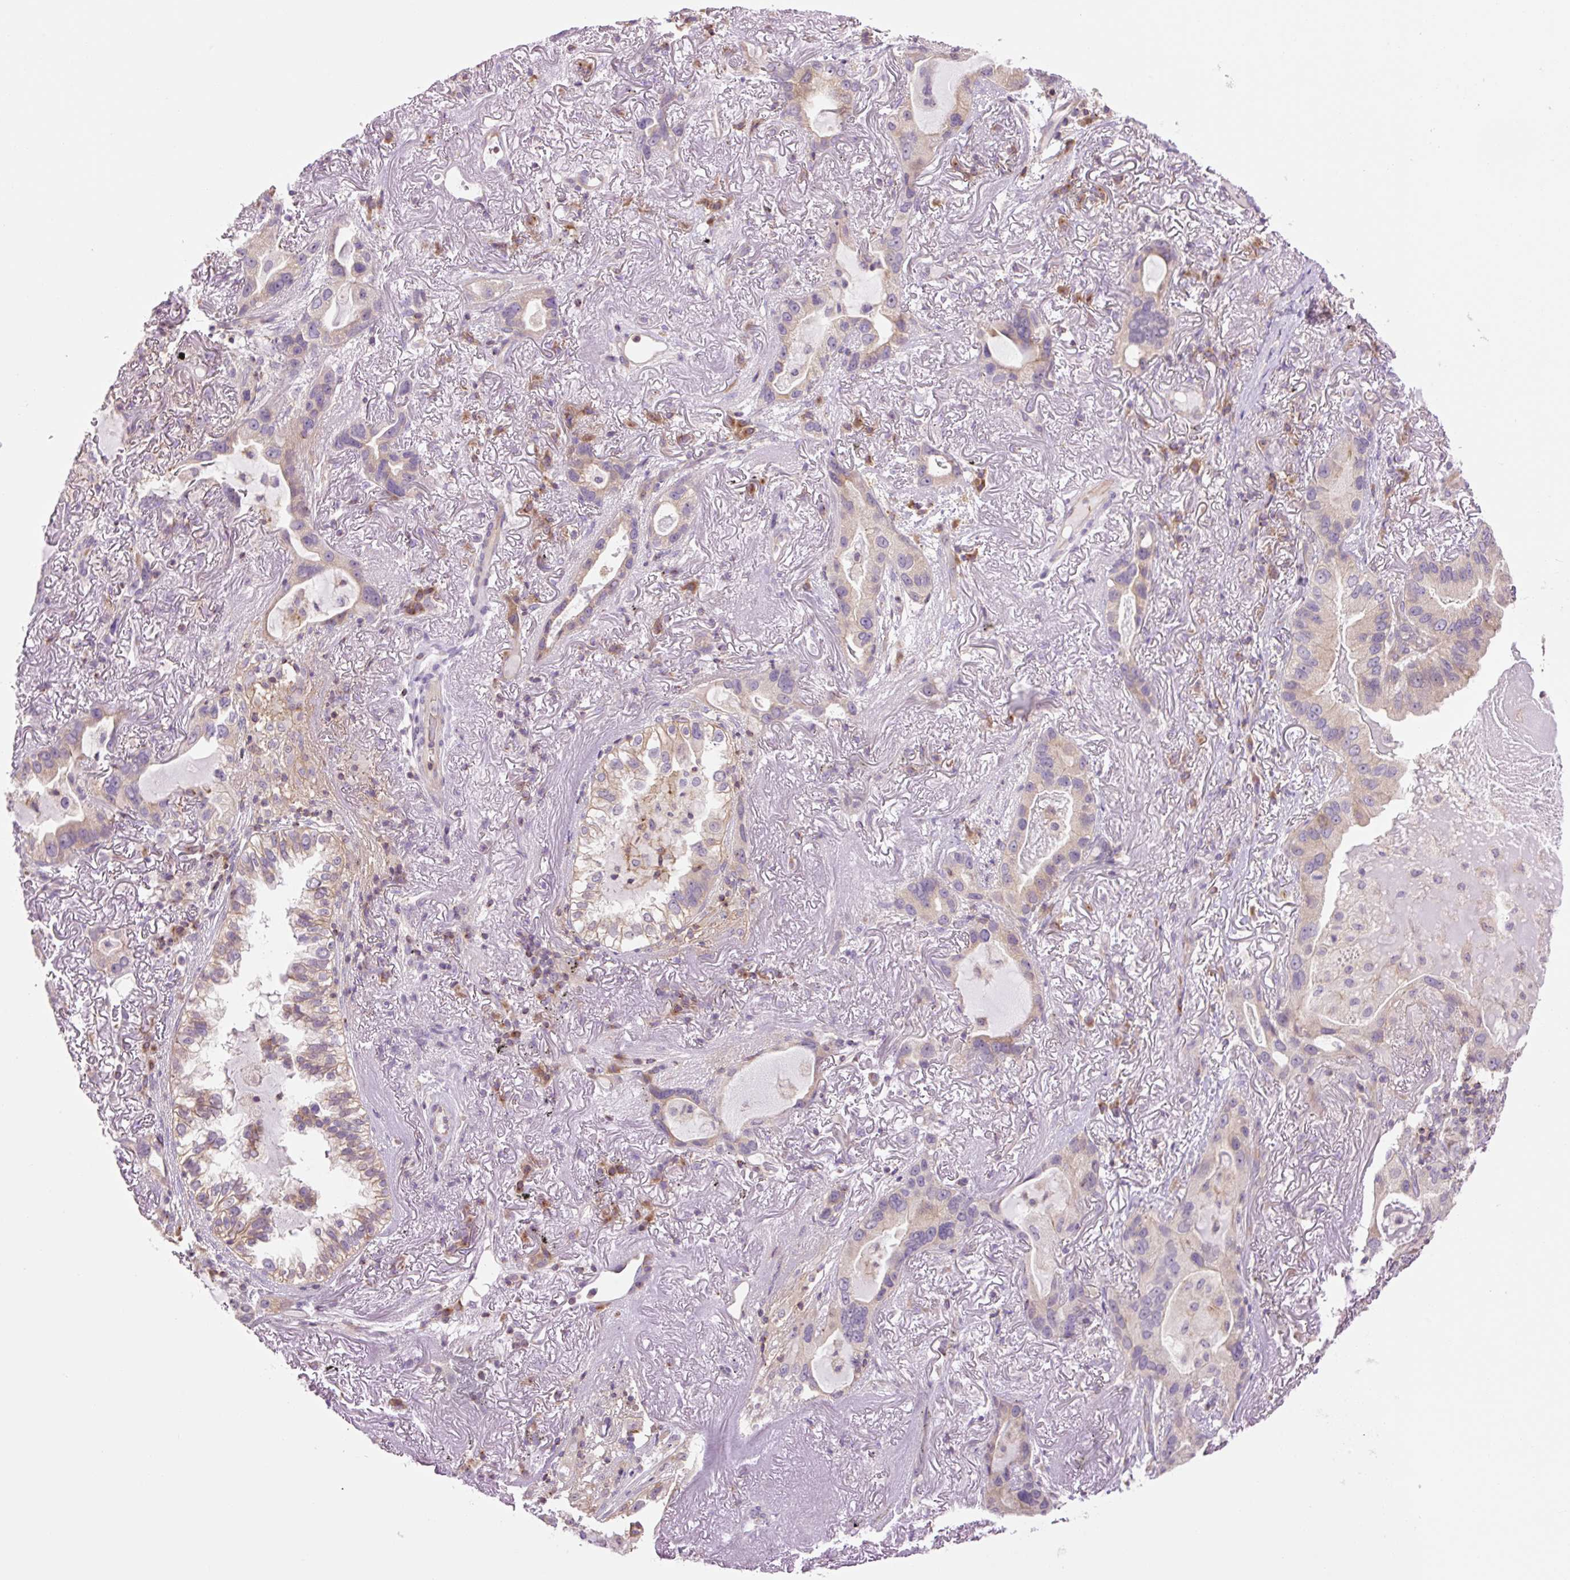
{"staining": {"intensity": "weak", "quantity": "25%-75%", "location": "cytoplasmic/membranous"}, "tissue": "lung cancer", "cell_type": "Tumor cells", "image_type": "cancer", "snomed": [{"axis": "morphology", "description": "Adenocarcinoma, NOS"}, {"axis": "topography", "description": "Lung"}], "caption": "High-power microscopy captured an immunohistochemistry (IHC) histopathology image of lung cancer, revealing weak cytoplasmic/membranous expression in approximately 25%-75% of tumor cells.", "gene": "GRID2", "patient": {"sex": "female", "age": 69}}